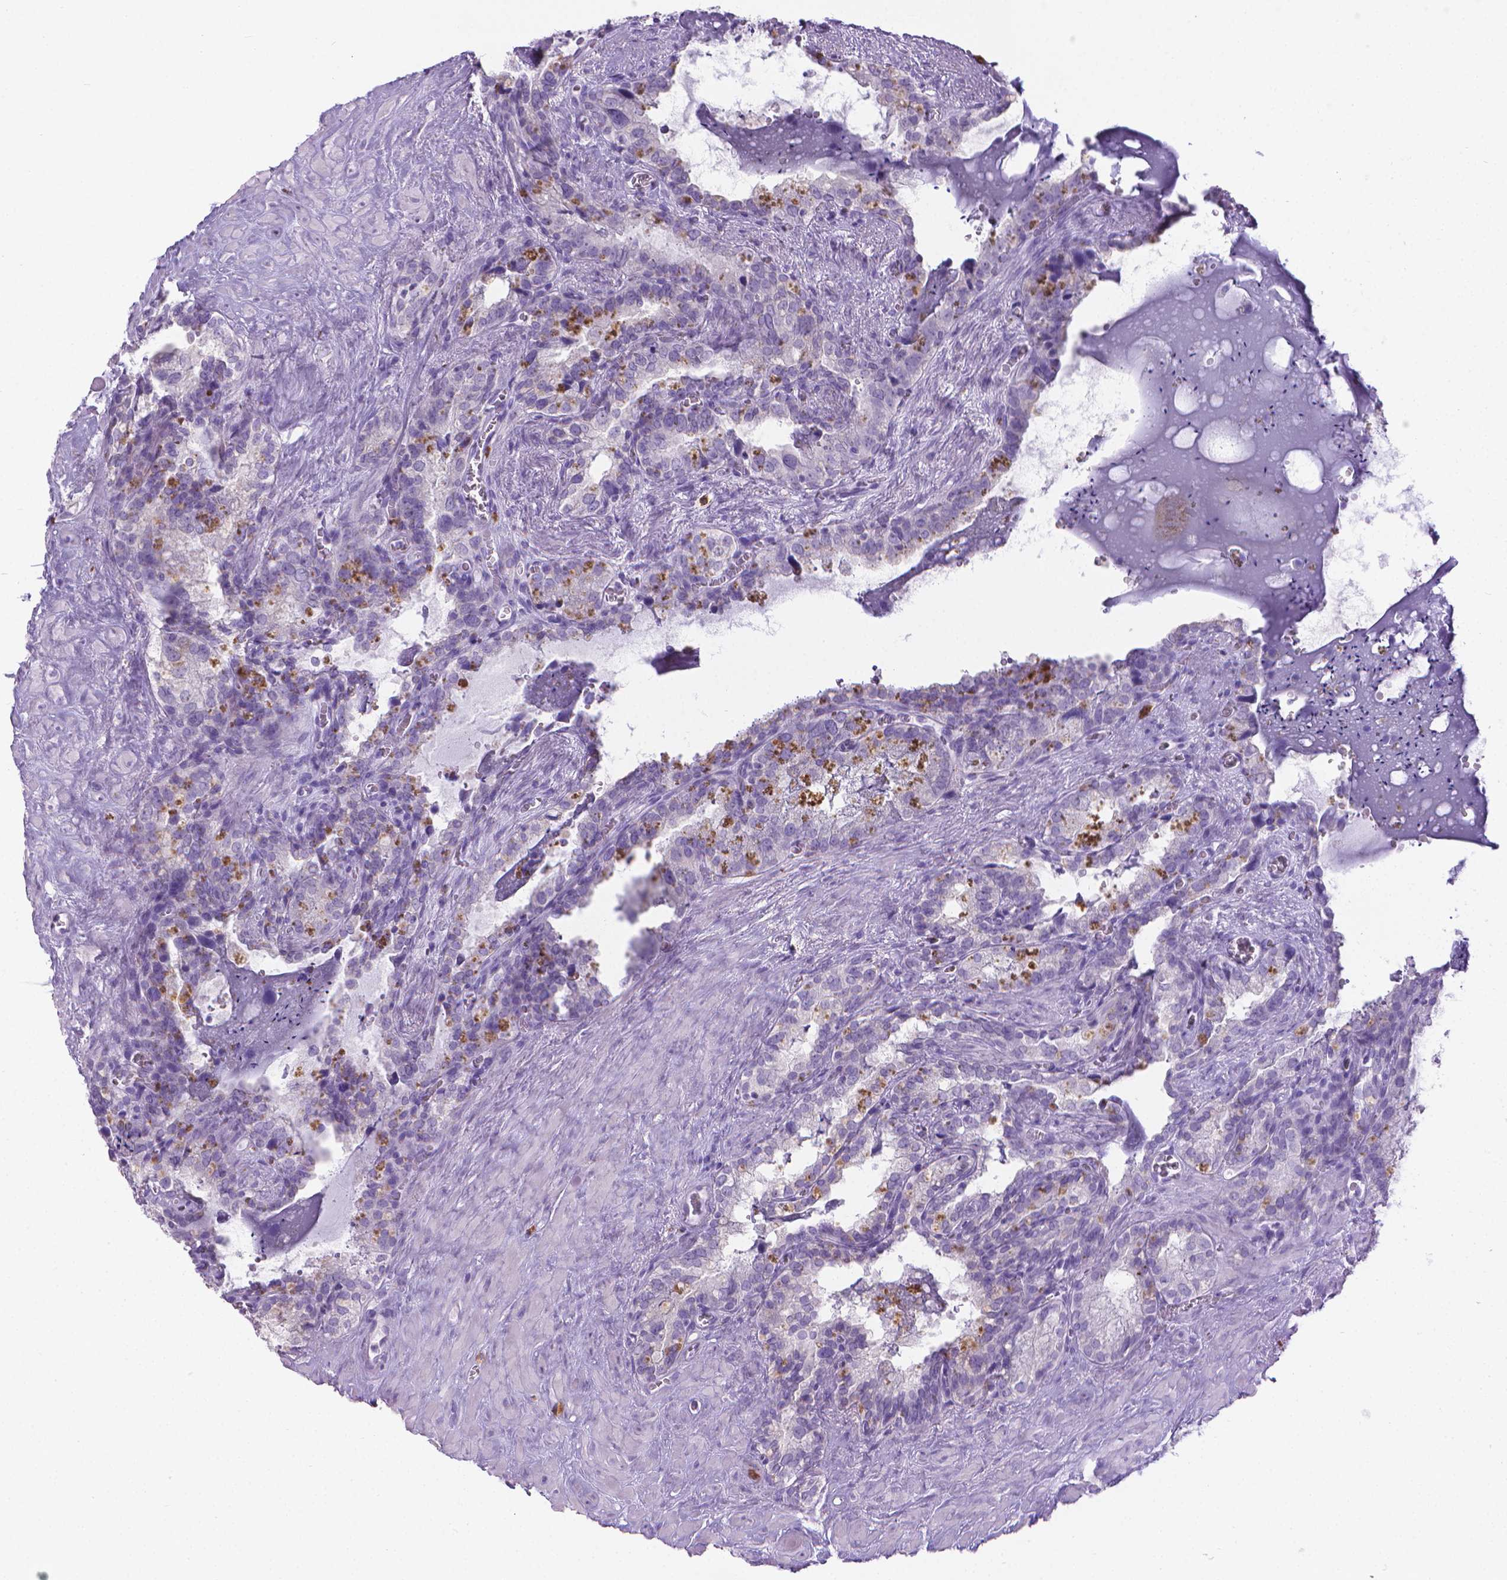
{"staining": {"intensity": "negative", "quantity": "none", "location": "none"}, "tissue": "seminal vesicle", "cell_type": "Glandular cells", "image_type": "normal", "snomed": [{"axis": "morphology", "description": "Normal tissue, NOS"}, {"axis": "topography", "description": "Prostate"}, {"axis": "topography", "description": "Seminal veicle"}], "caption": "This micrograph is of benign seminal vesicle stained with immunohistochemistry (IHC) to label a protein in brown with the nuclei are counter-stained blue. There is no staining in glandular cells. (DAB (3,3'-diaminobenzidine) immunohistochemistry with hematoxylin counter stain).", "gene": "SPAG6", "patient": {"sex": "male", "age": 71}}